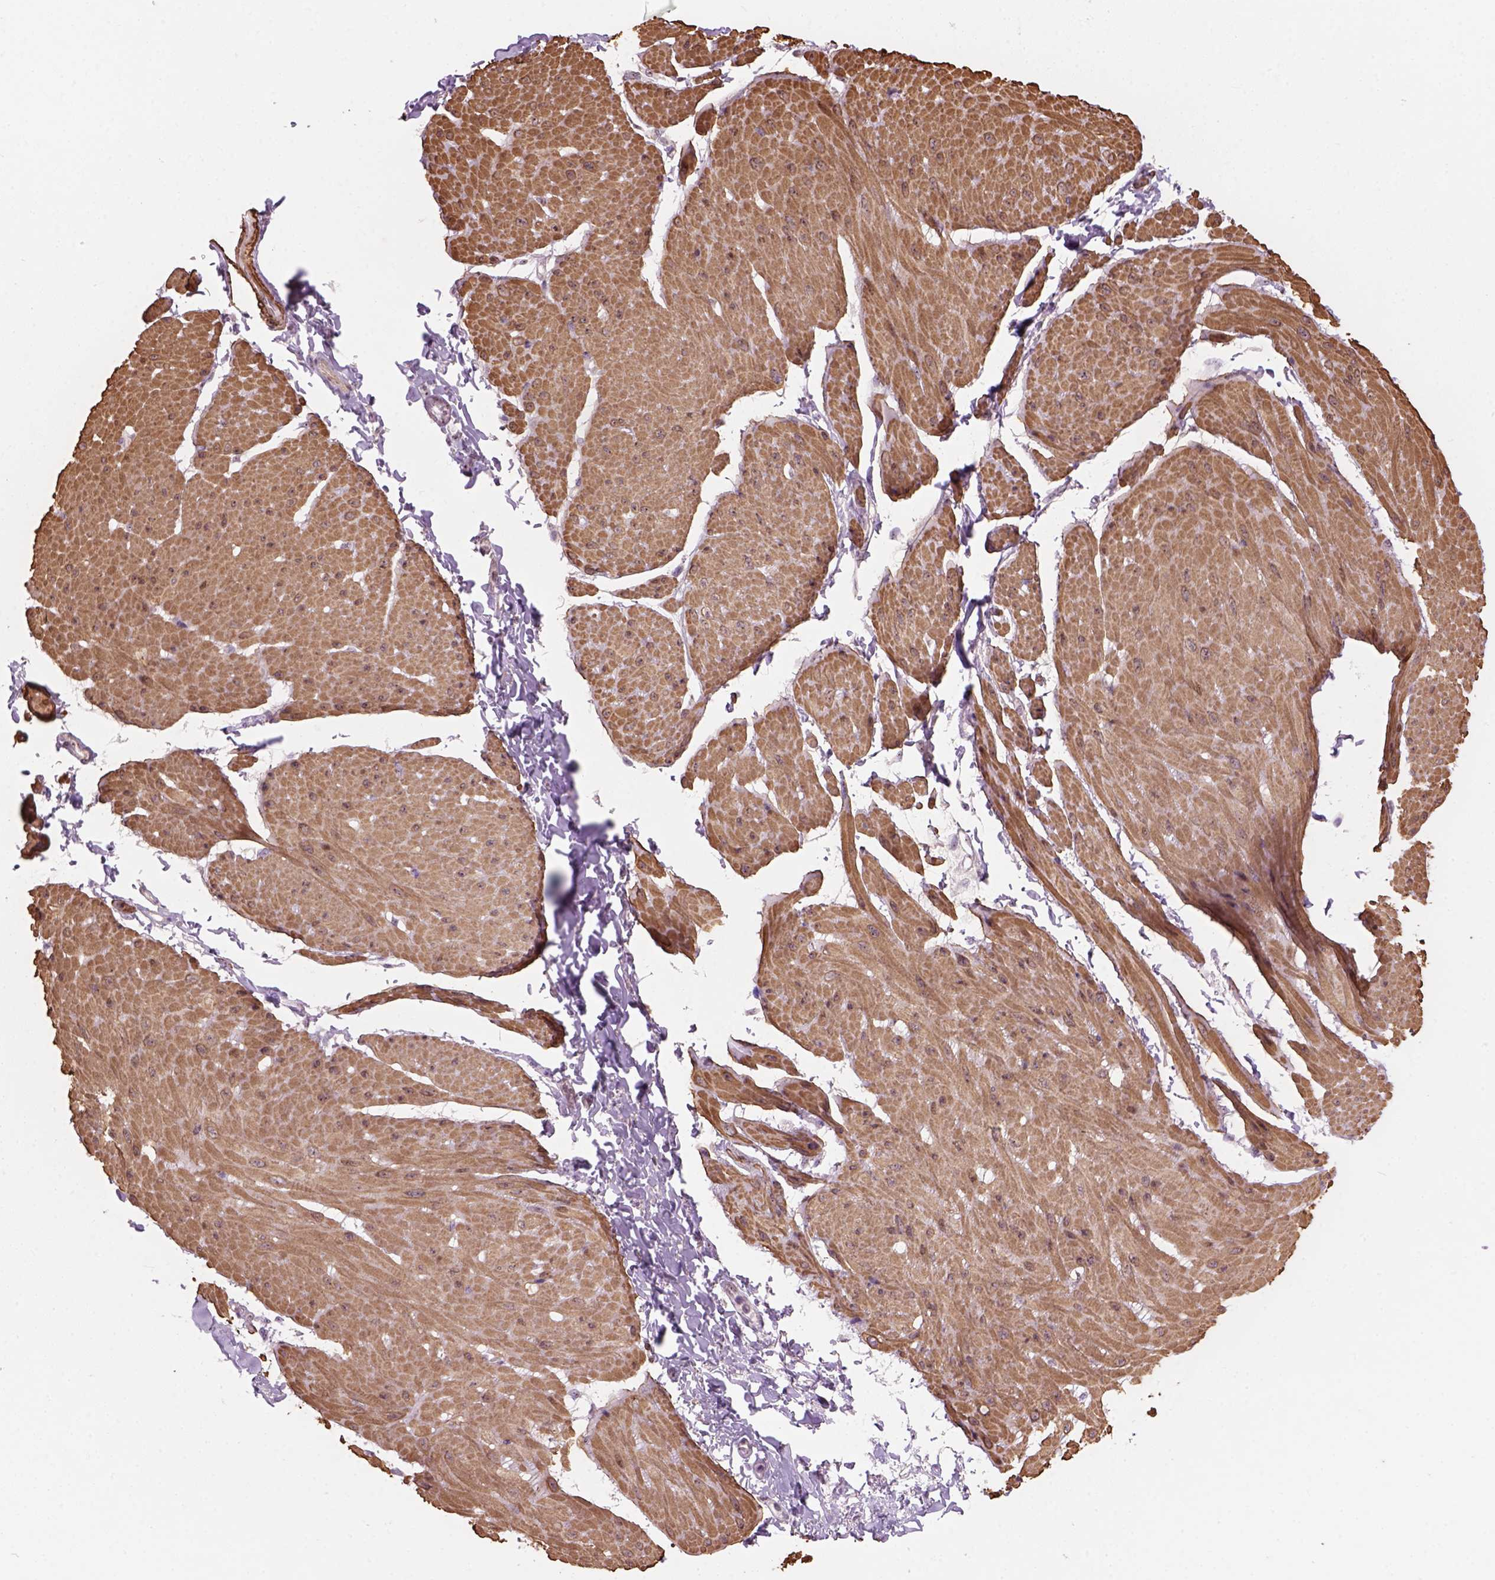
{"staining": {"intensity": "negative", "quantity": "none", "location": "none"}, "tissue": "adipose tissue", "cell_type": "Adipocytes", "image_type": "normal", "snomed": [{"axis": "morphology", "description": "Normal tissue, NOS"}, {"axis": "topography", "description": "Urinary bladder"}, {"axis": "topography", "description": "Peripheral nerve tissue"}], "caption": "Adipocytes show no significant positivity in benign adipose tissue.", "gene": "RRS1", "patient": {"sex": "female", "age": 60}}